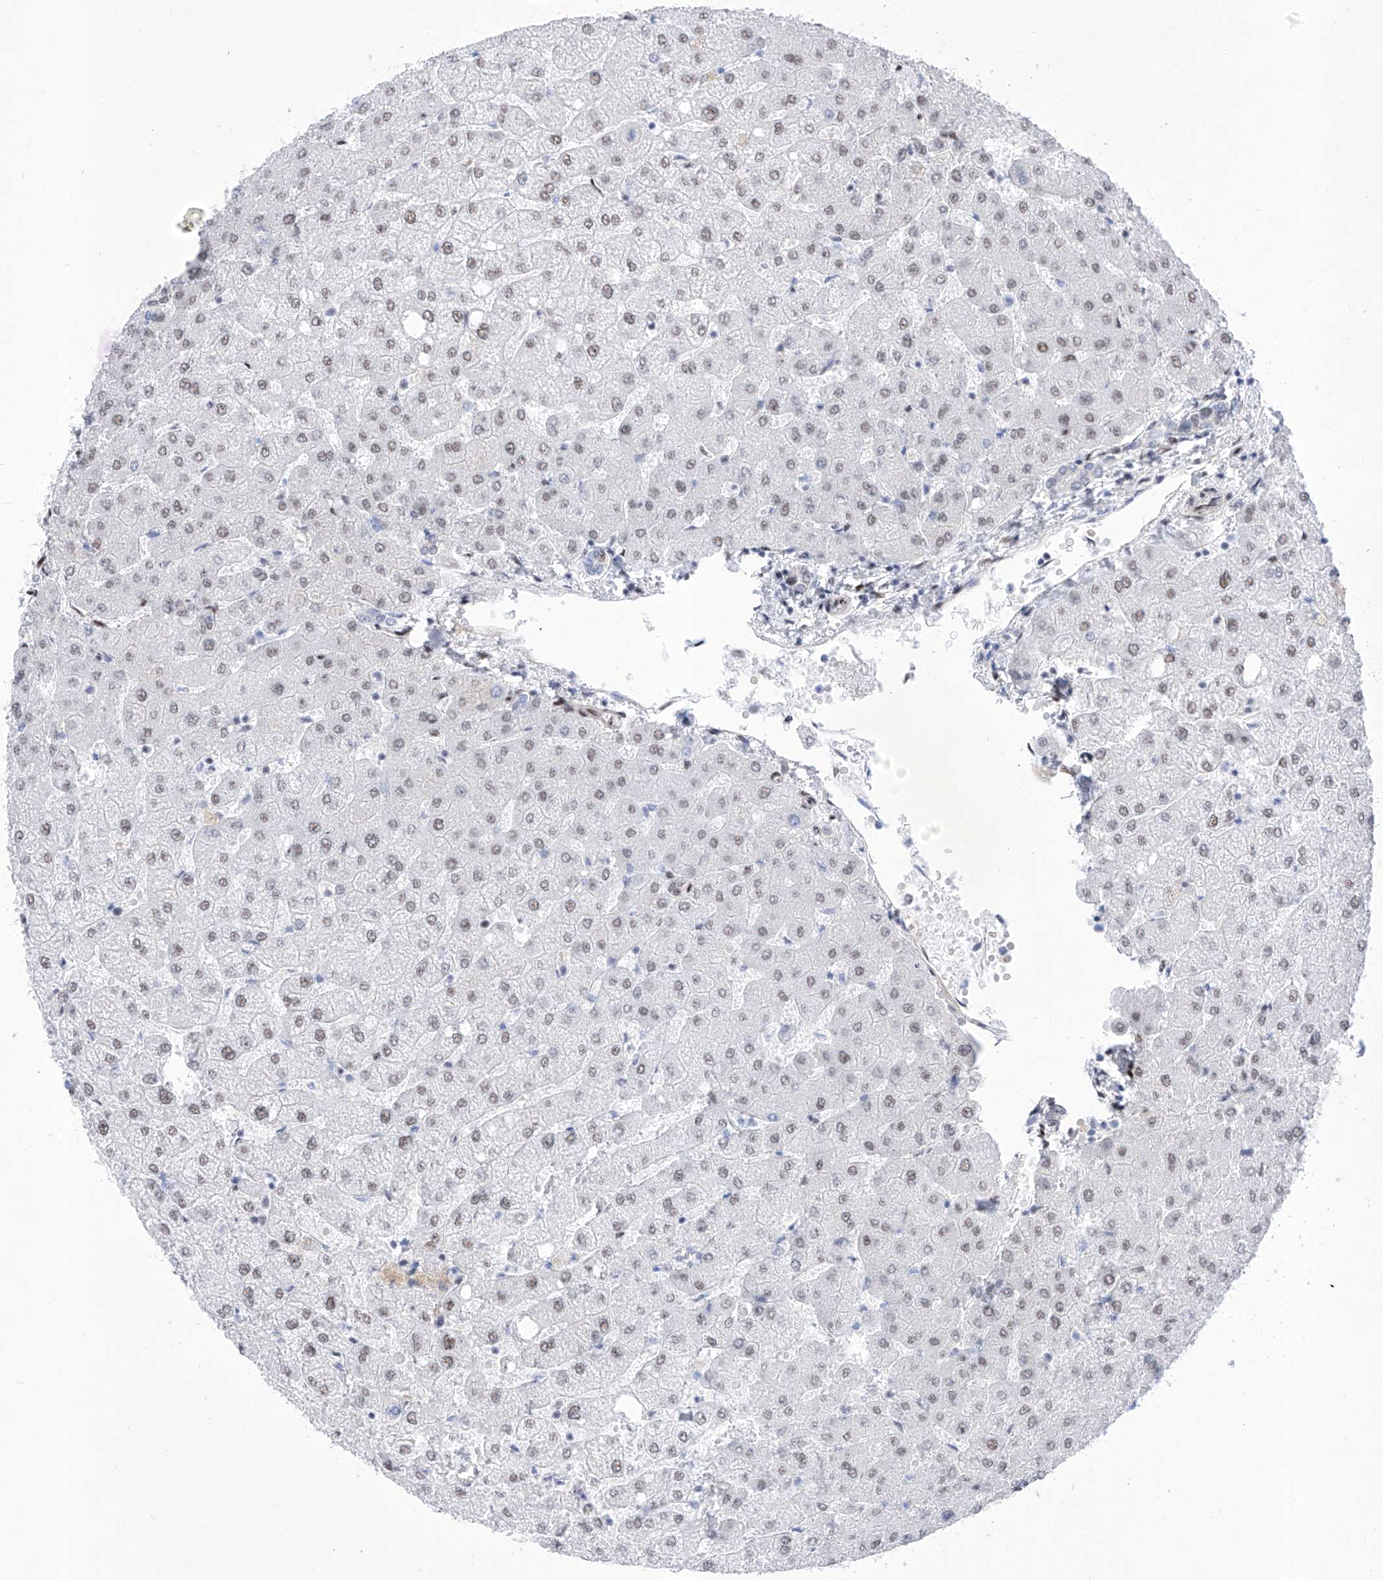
{"staining": {"intensity": "negative", "quantity": "none", "location": "none"}, "tissue": "liver", "cell_type": "Cholangiocytes", "image_type": "normal", "snomed": [{"axis": "morphology", "description": "Normal tissue, NOS"}, {"axis": "topography", "description": "Liver"}], "caption": "This photomicrograph is of normal liver stained with immunohistochemistry (IHC) to label a protein in brown with the nuclei are counter-stained blue. There is no expression in cholangiocytes. The staining is performed using DAB (3,3'-diaminobenzidine) brown chromogen with nuclei counter-stained in using hematoxylin.", "gene": "ATN1", "patient": {"sex": "female", "age": 54}}